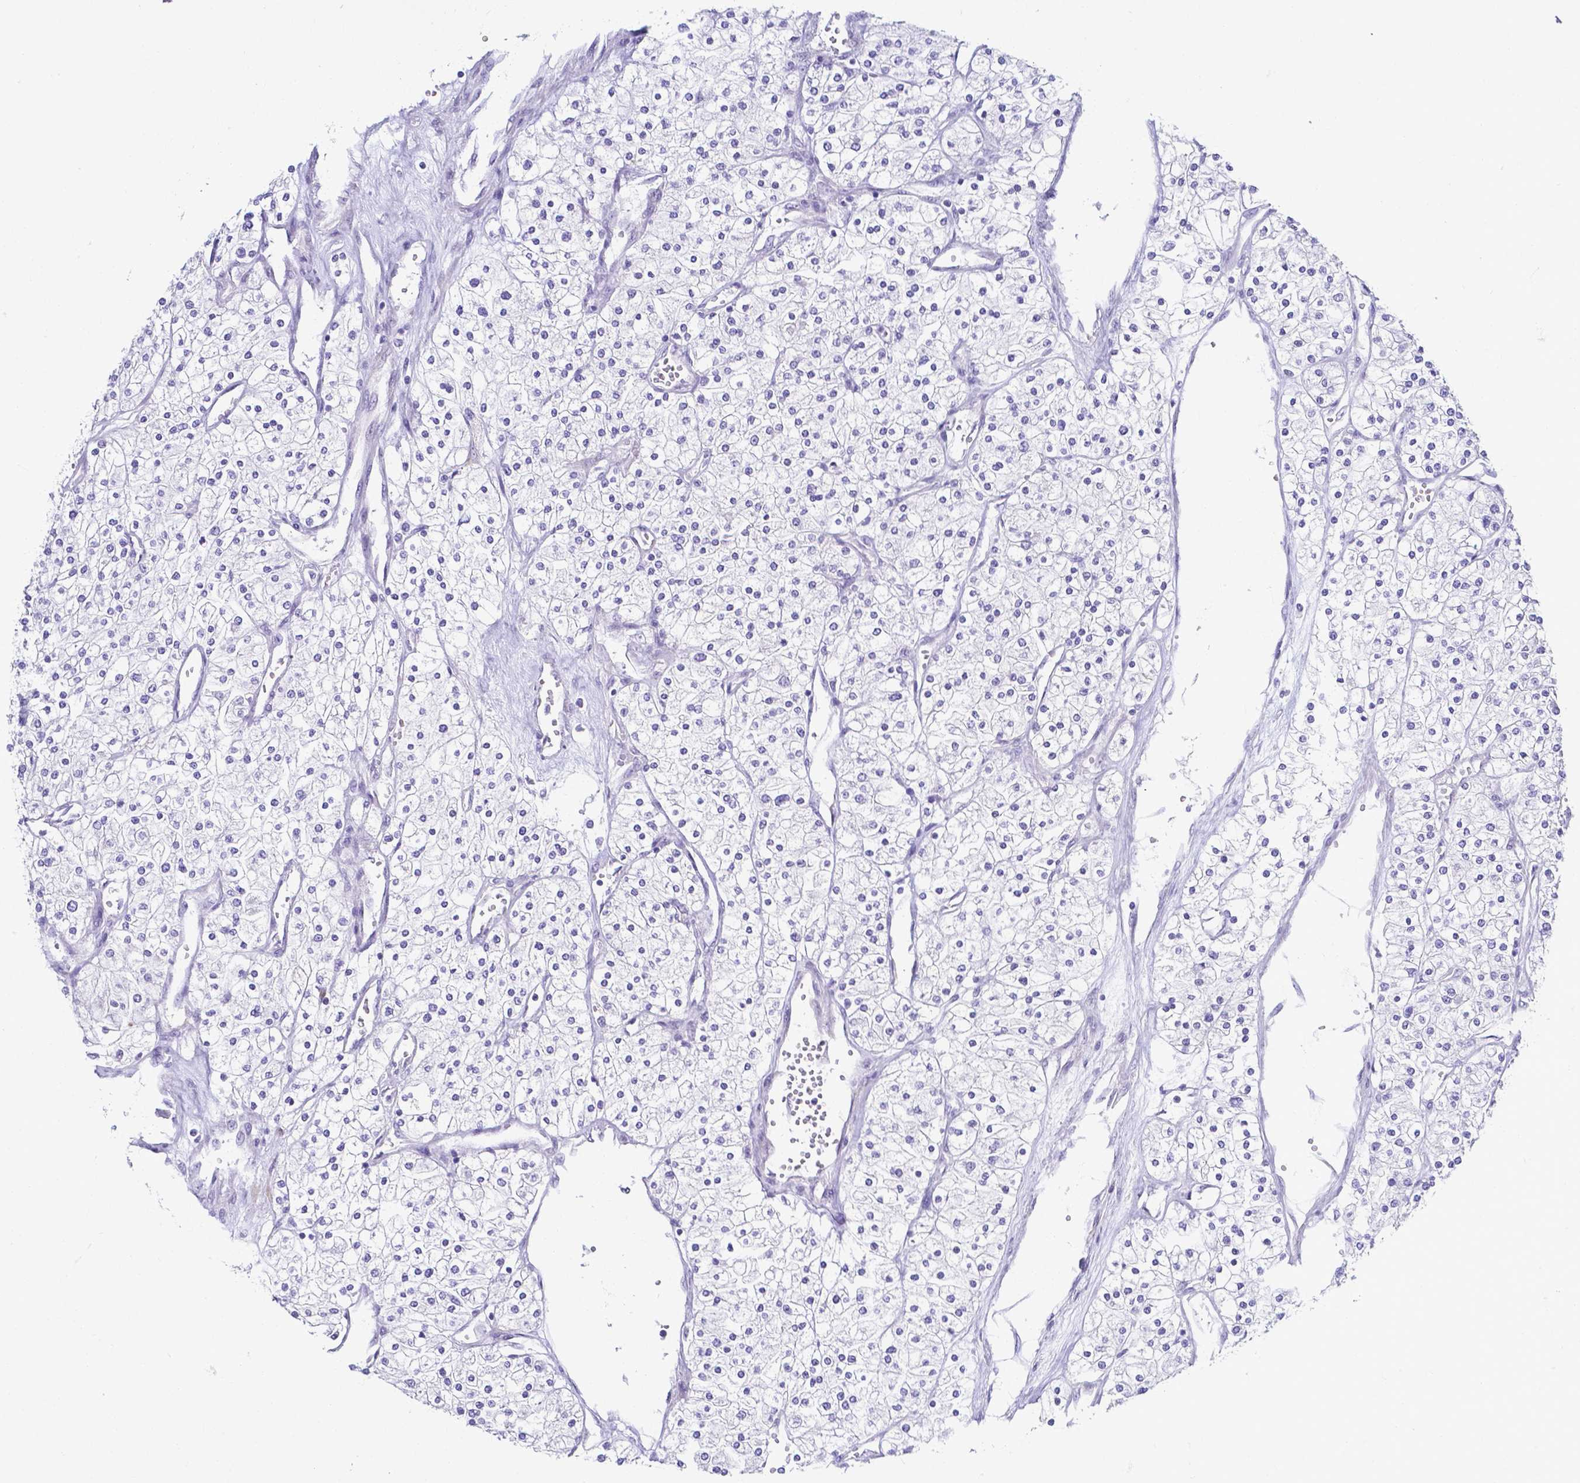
{"staining": {"intensity": "negative", "quantity": "none", "location": "none"}, "tissue": "renal cancer", "cell_type": "Tumor cells", "image_type": "cancer", "snomed": [{"axis": "morphology", "description": "Adenocarcinoma, NOS"}, {"axis": "topography", "description": "Kidney"}], "caption": "The photomicrograph exhibits no staining of tumor cells in adenocarcinoma (renal).", "gene": "FAM83G", "patient": {"sex": "male", "age": 80}}